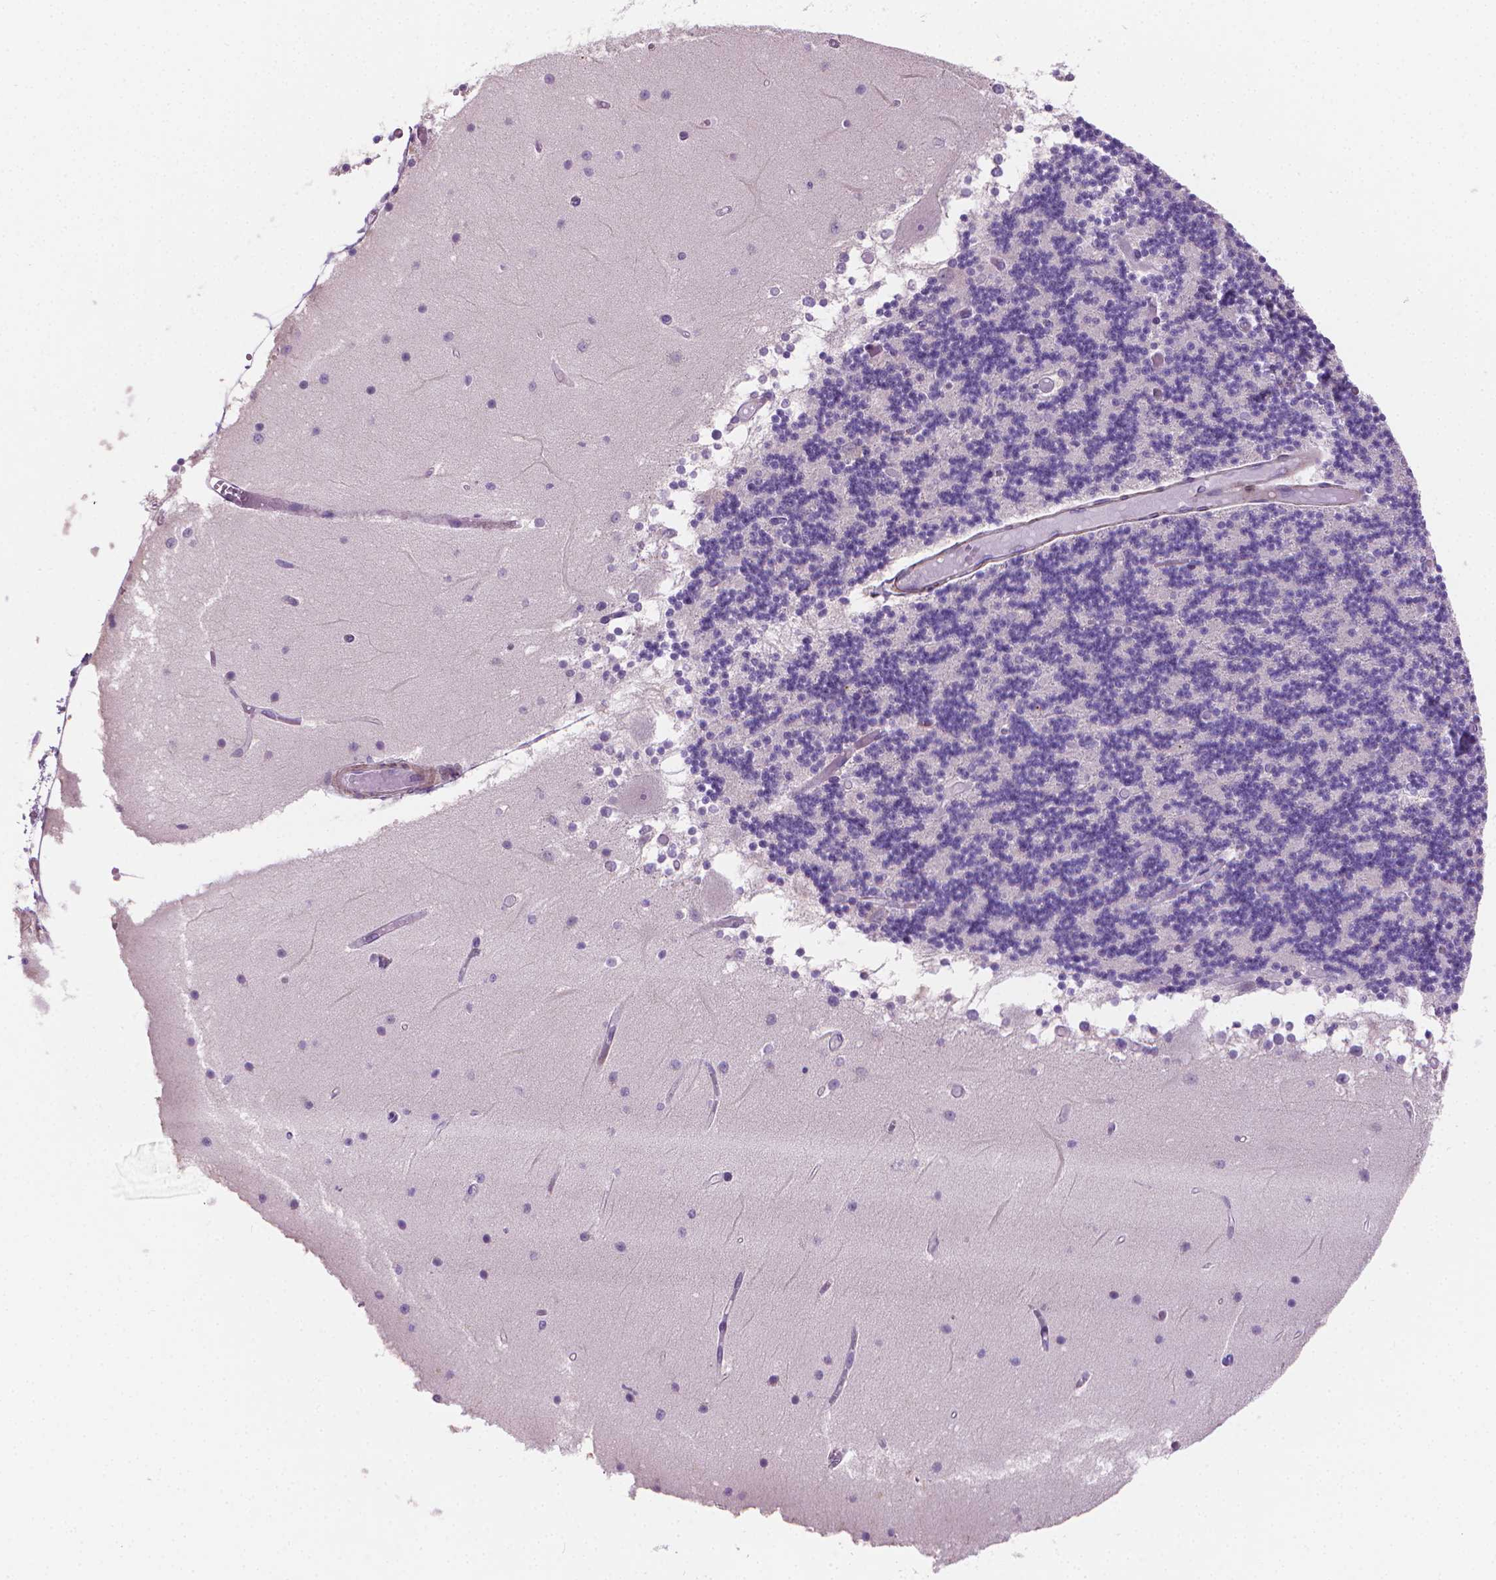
{"staining": {"intensity": "negative", "quantity": "none", "location": "none"}, "tissue": "cerebellum", "cell_type": "Cells in granular layer", "image_type": "normal", "snomed": [{"axis": "morphology", "description": "Normal tissue, NOS"}, {"axis": "topography", "description": "Cerebellum"}], "caption": "Immunohistochemistry (IHC) histopathology image of normal human cerebellum stained for a protein (brown), which shows no staining in cells in granular layer. (Stains: DAB (3,3'-diaminobenzidine) IHC with hematoxylin counter stain, Microscopy: brightfield microscopy at high magnification).", "gene": "GSDMA", "patient": {"sex": "female", "age": 28}}